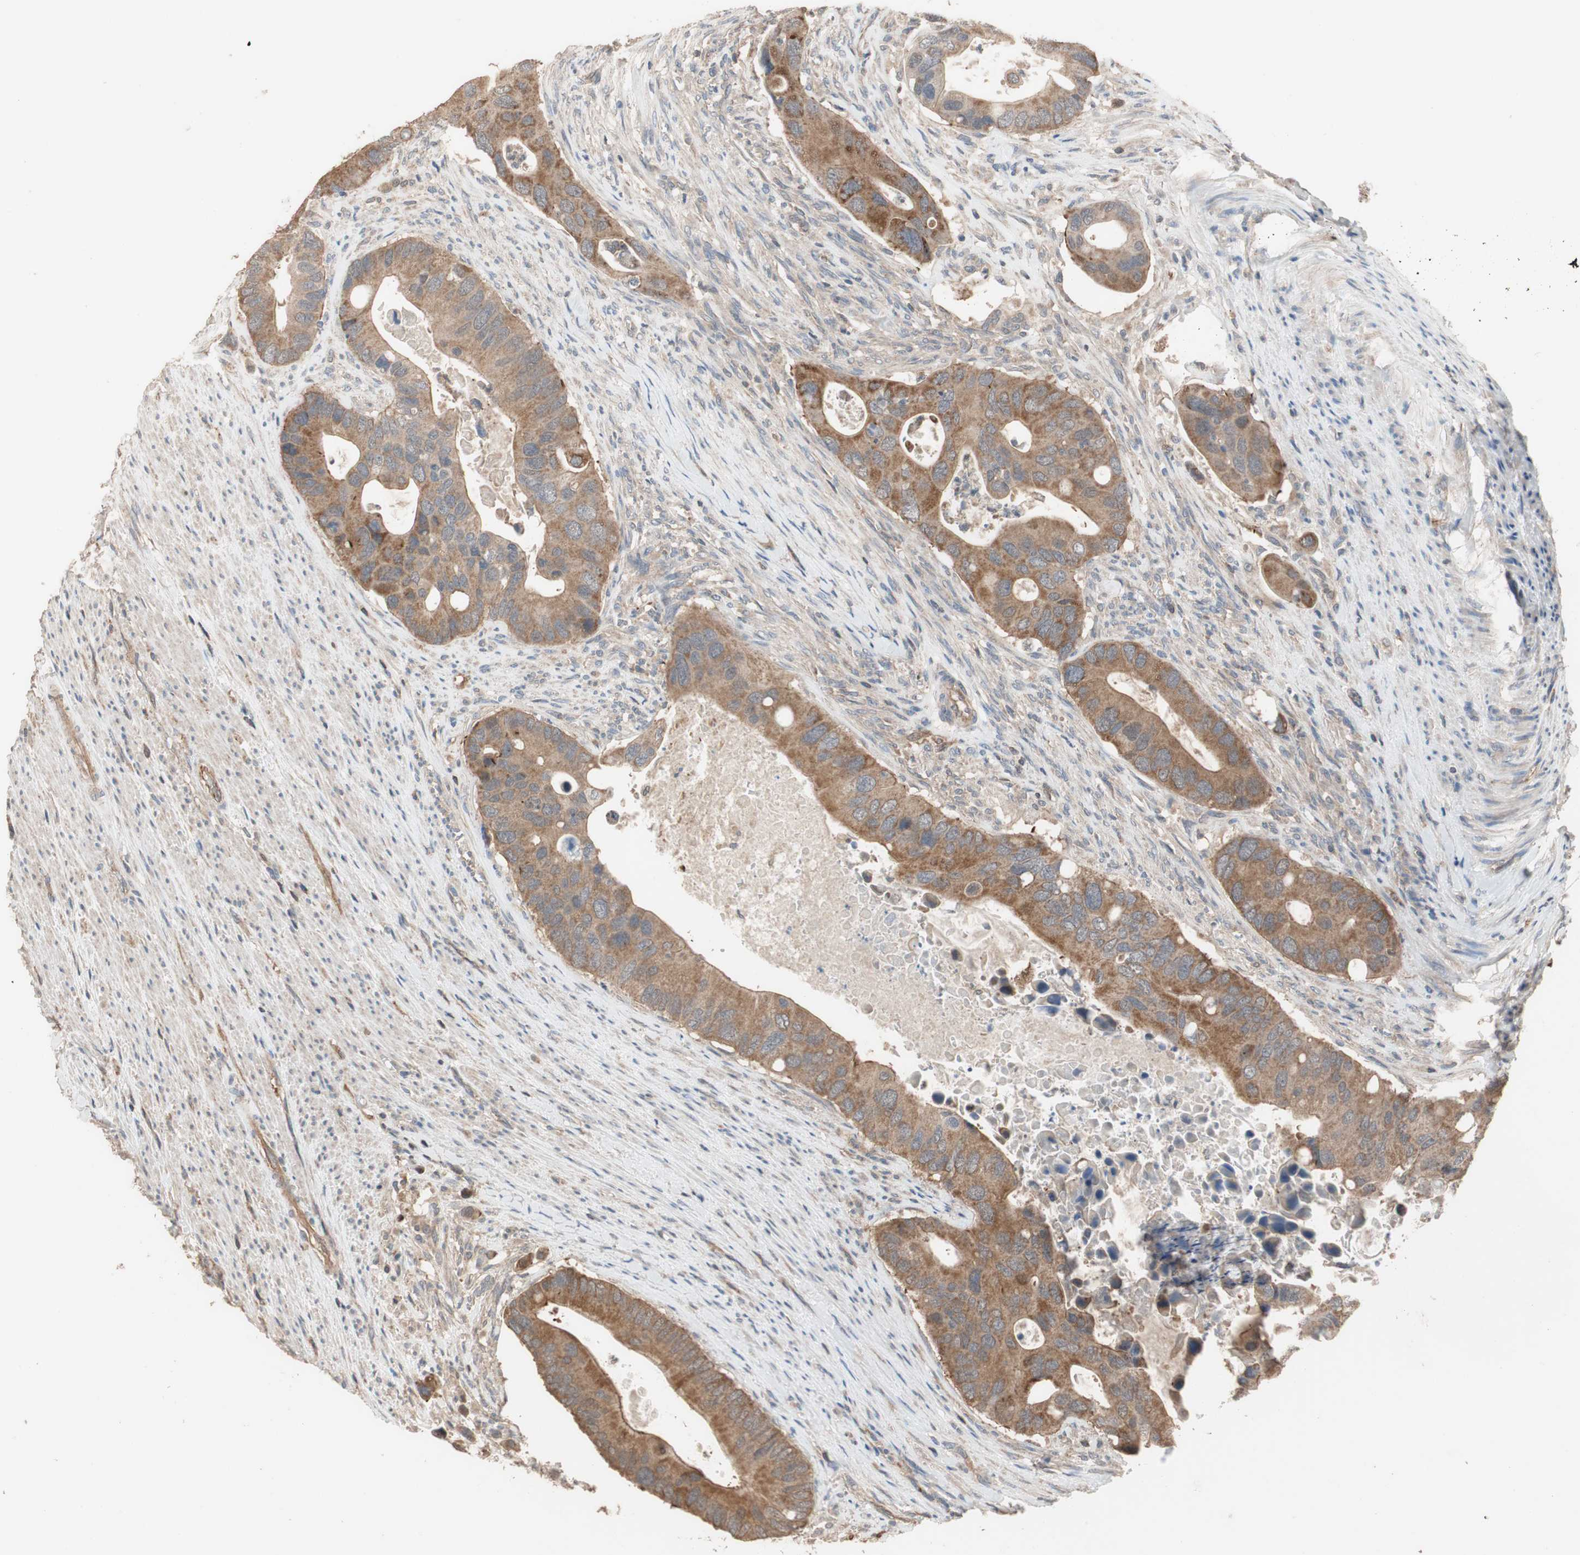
{"staining": {"intensity": "moderate", "quantity": ">75%", "location": "cytoplasmic/membranous"}, "tissue": "colorectal cancer", "cell_type": "Tumor cells", "image_type": "cancer", "snomed": [{"axis": "morphology", "description": "Adenocarcinoma, NOS"}, {"axis": "topography", "description": "Rectum"}], "caption": "A medium amount of moderate cytoplasmic/membranous staining is identified in about >75% of tumor cells in colorectal cancer (adenocarcinoma) tissue.", "gene": "MAP4K2", "patient": {"sex": "female", "age": 57}}